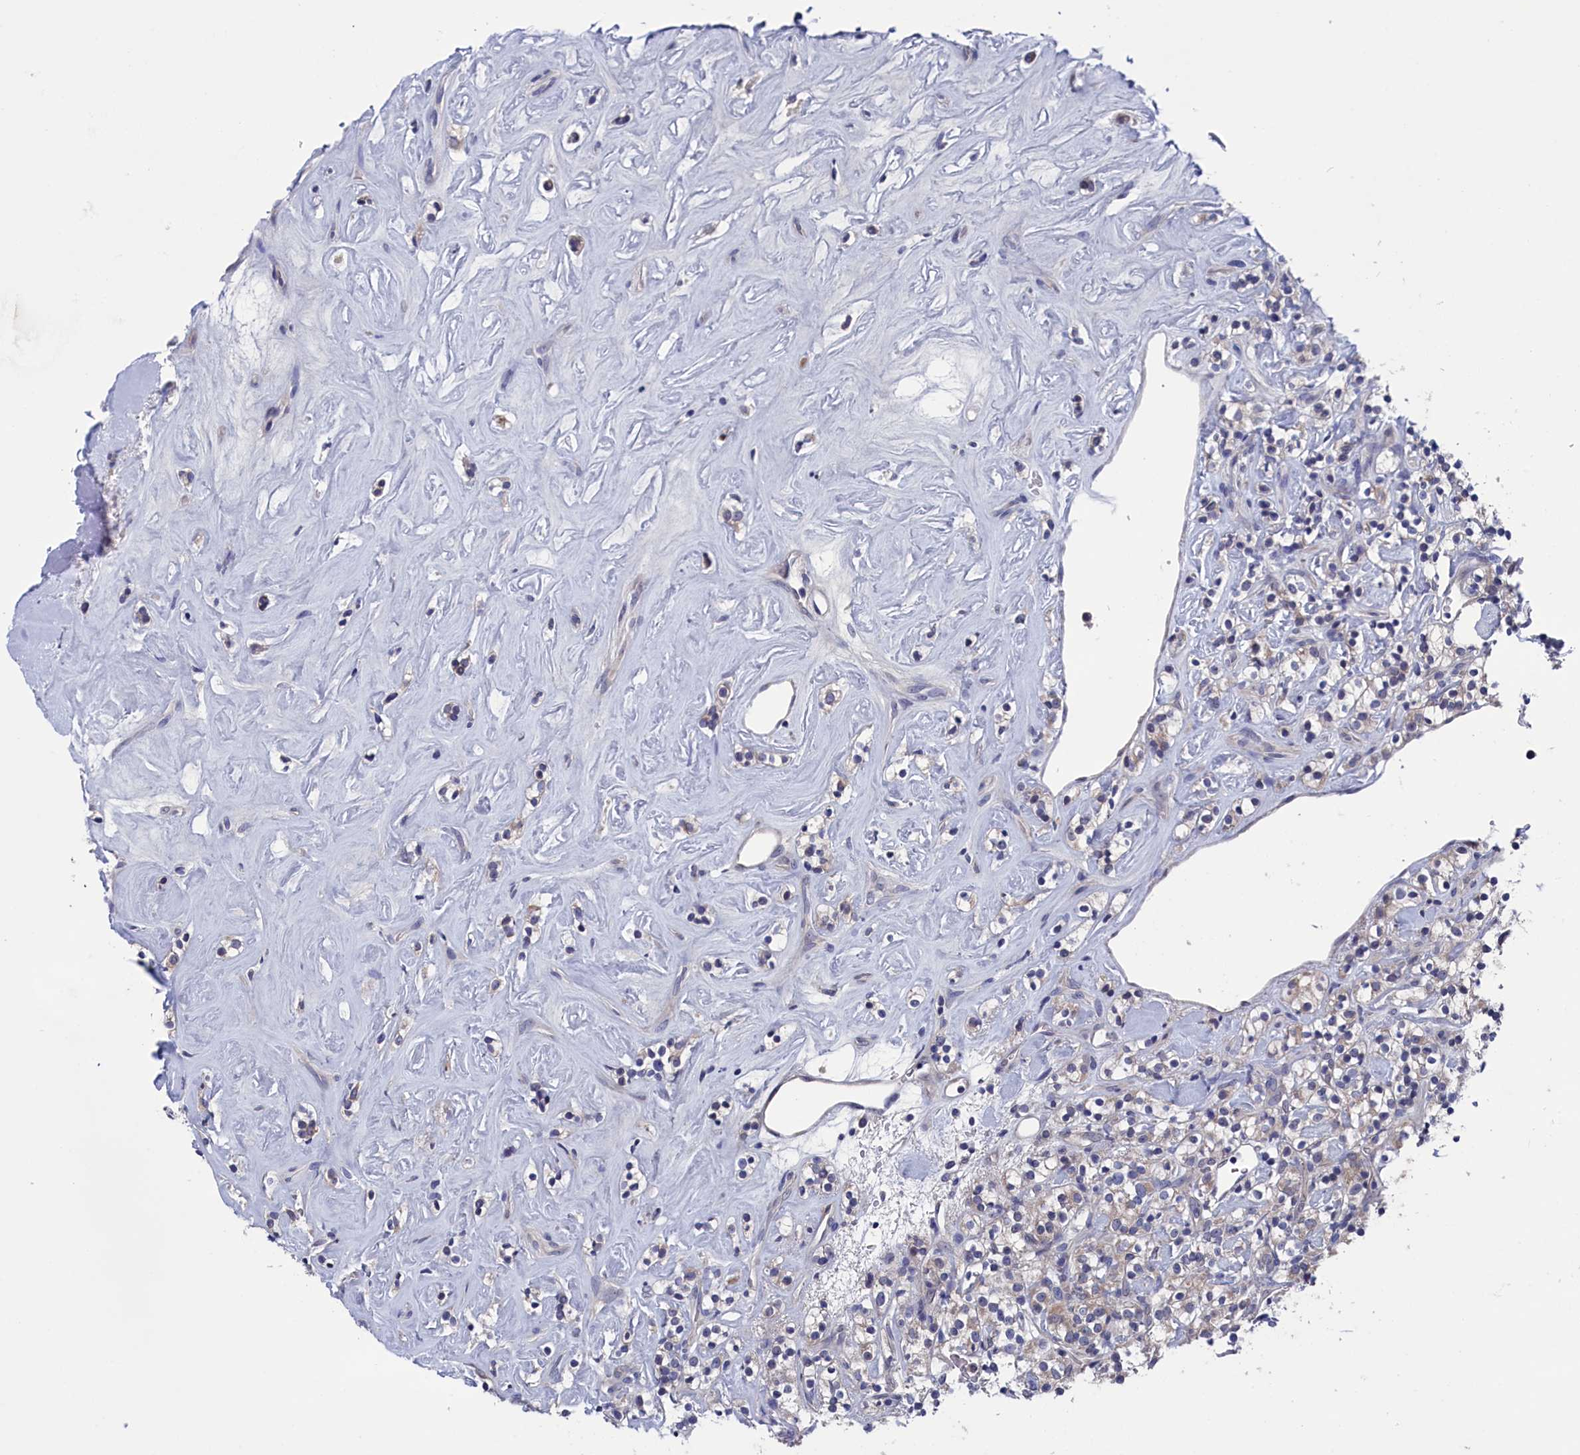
{"staining": {"intensity": "negative", "quantity": "none", "location": "none"}, "tissue": "renal cancer", "cell_type": "Tumor cells", "image_type": "cancer", "snomed": [{"axis": "morphology", "description": "Adenocarcinoma, NOS"}, {"axis": "topography", "description": "Kidney"}], "caption": "Photomicrograph shows no significant protein positivity in tumor cells of renal cancer.", "gene": "SPATA13", "patient": {"sex": "male", "age": 77}}